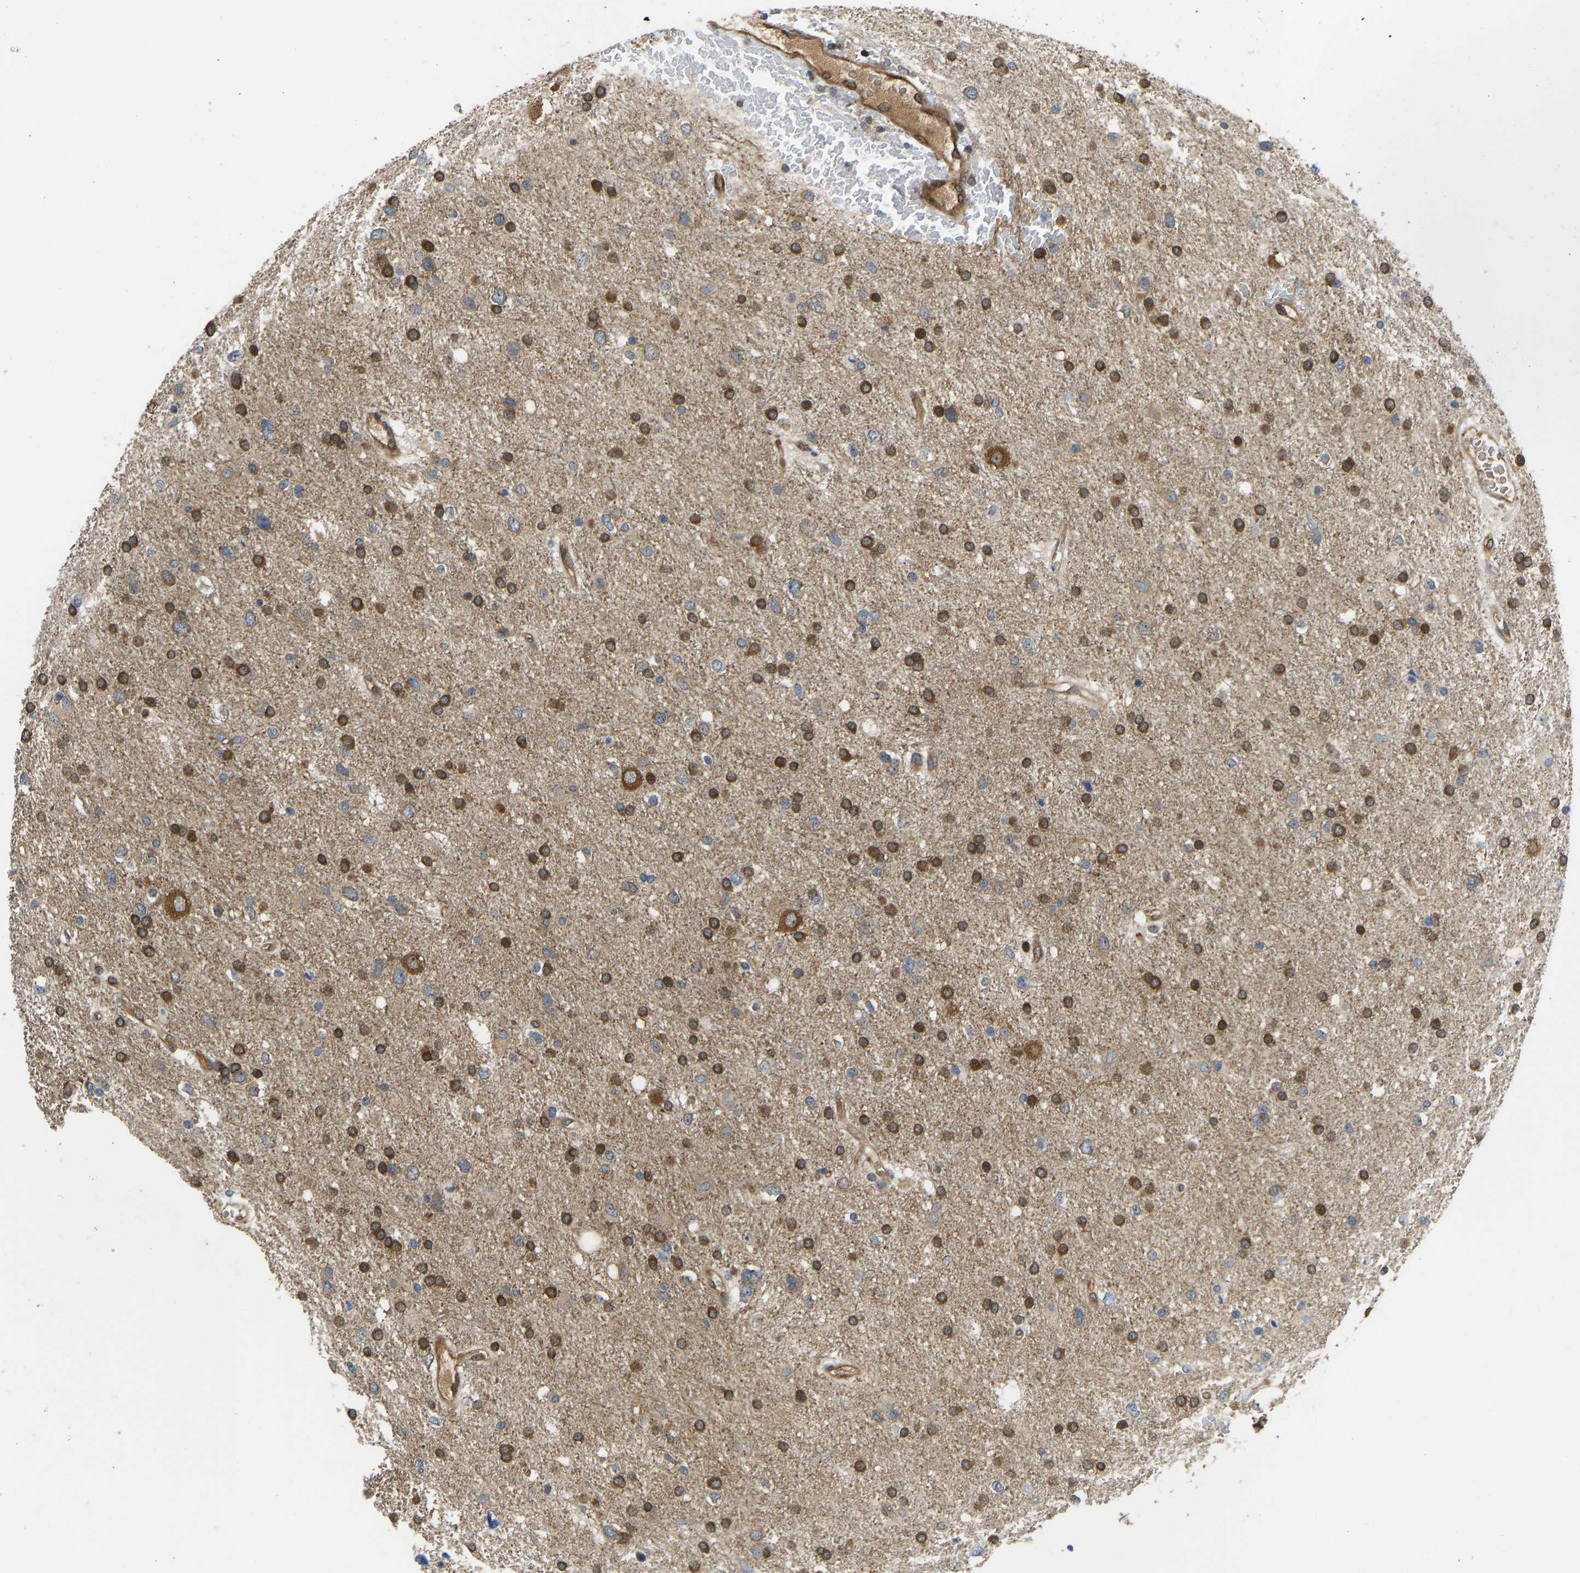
{"staining": {"intensity": "moderate", "quantity": ">75%", "location": "cytoplasmic/membranous"}, "tissue": "glioma", "cell_type": "Tumor cells", "image_type": "cancer", "snomed": [{"axis": "morphology", "description": "Glioma, malignant, Low grade"}, {"axis": "topography", "description": "Brain"}], "caption": "Malignant glioma (low-grade) stained with immunohistochemistry (IHC) demonstrates moderate cytoplasmic/membranous expression in approximately >75% of tumor cells. (DAB = brown stain, brightfield microscopy at high magnification).", "gene": "RASGRF2", "patient": {"sex": "female", "age": 37}}